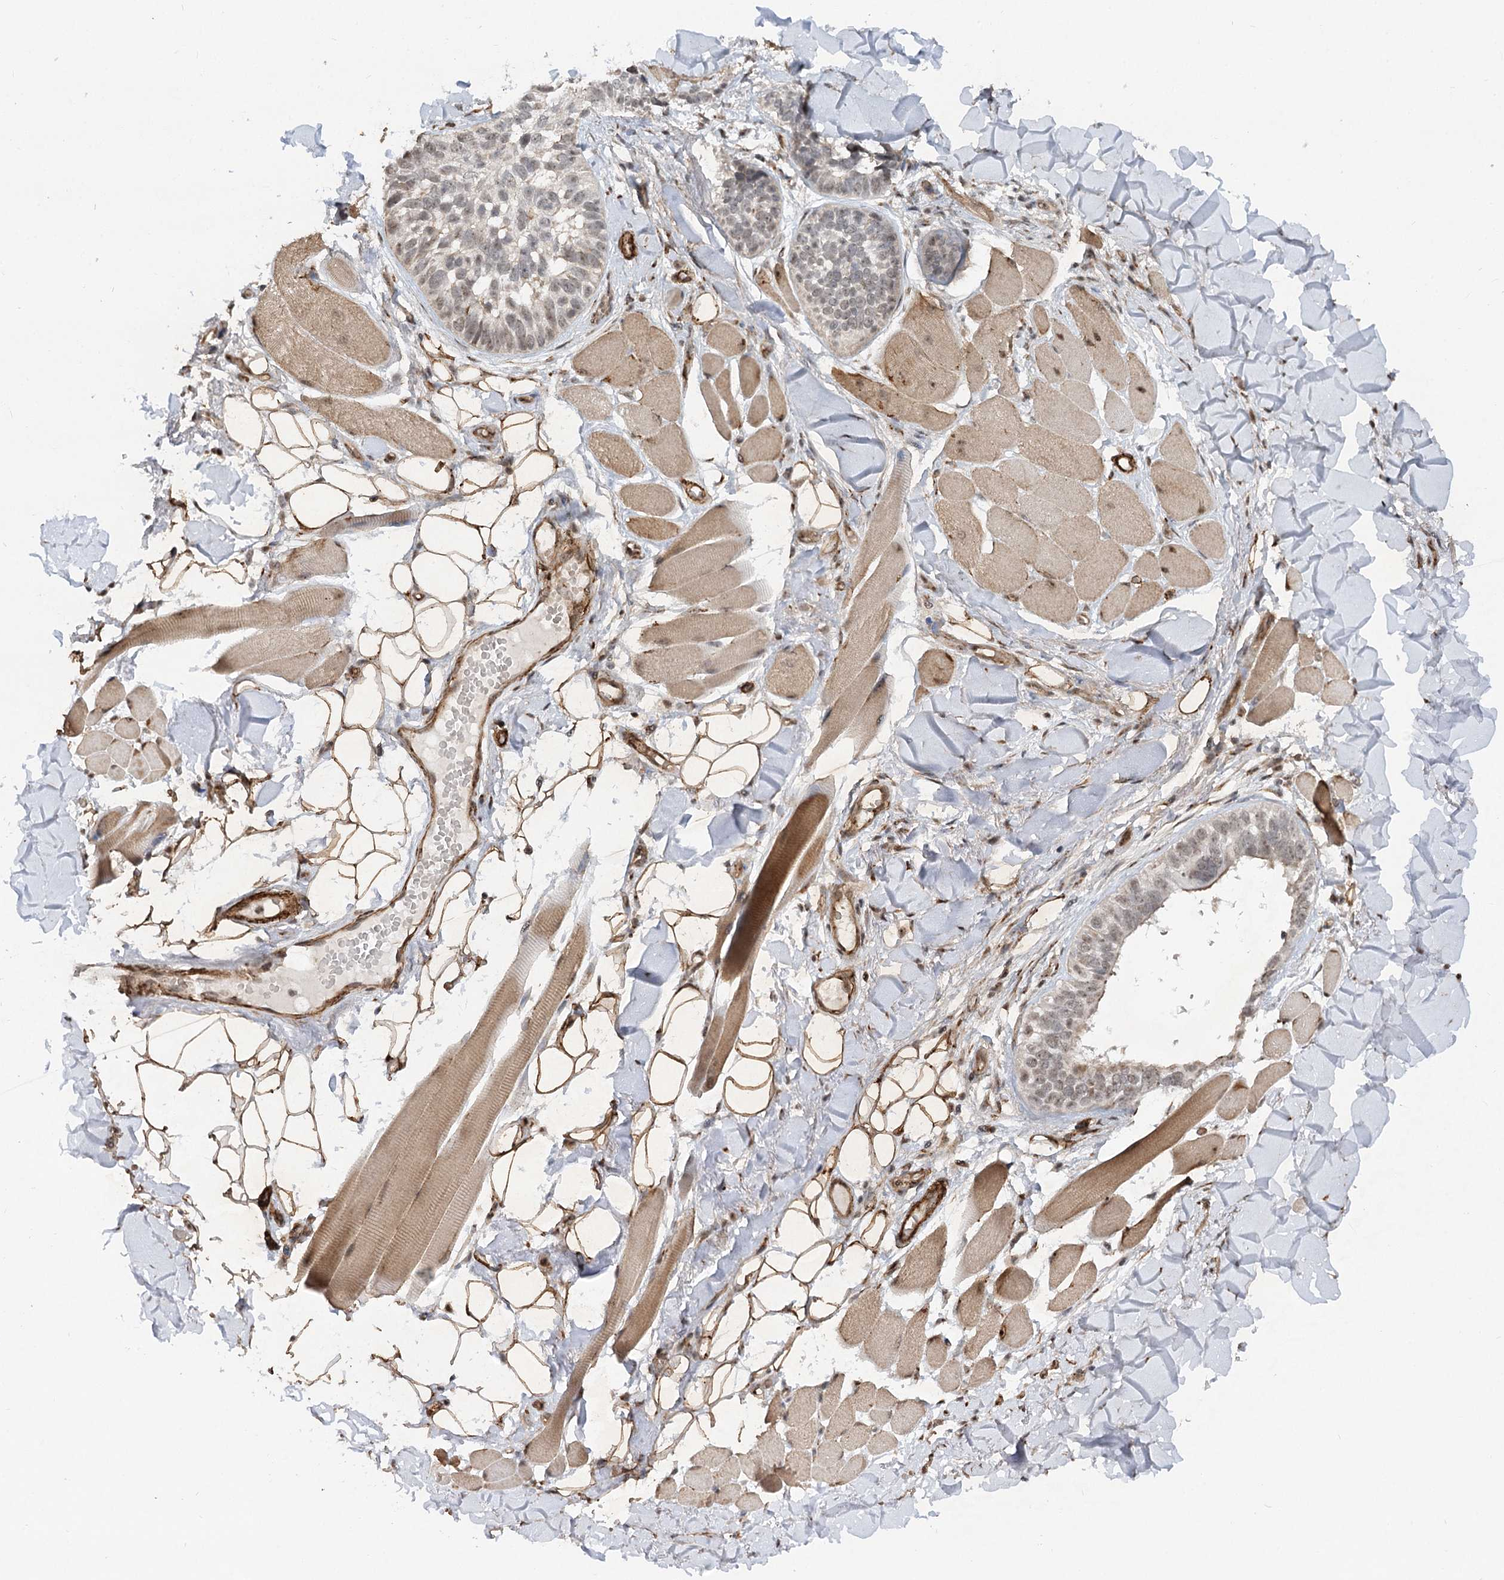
{"staining": {"intensity": "weak", "quantity": "<25%", "location": "nuclear"}, "tissue": "skin cancer", "cell_type": "Tumor cells", "image_type": "cancer", "snomed": [{"axis": "morphology", "description": "Basal cell carcinoma"}, {"axis": "topography", "description": "Skin"}], "caption": "IHC photomicrograph of neoplastic tissue: skin cancer (basal cell carcinoma) stained with DAB (3,3'-diaminobenzidine) displays no significant protein staining in tumor cells.", "gene": "GNL3L", "patient": {"sex": "male", "age": 62}}